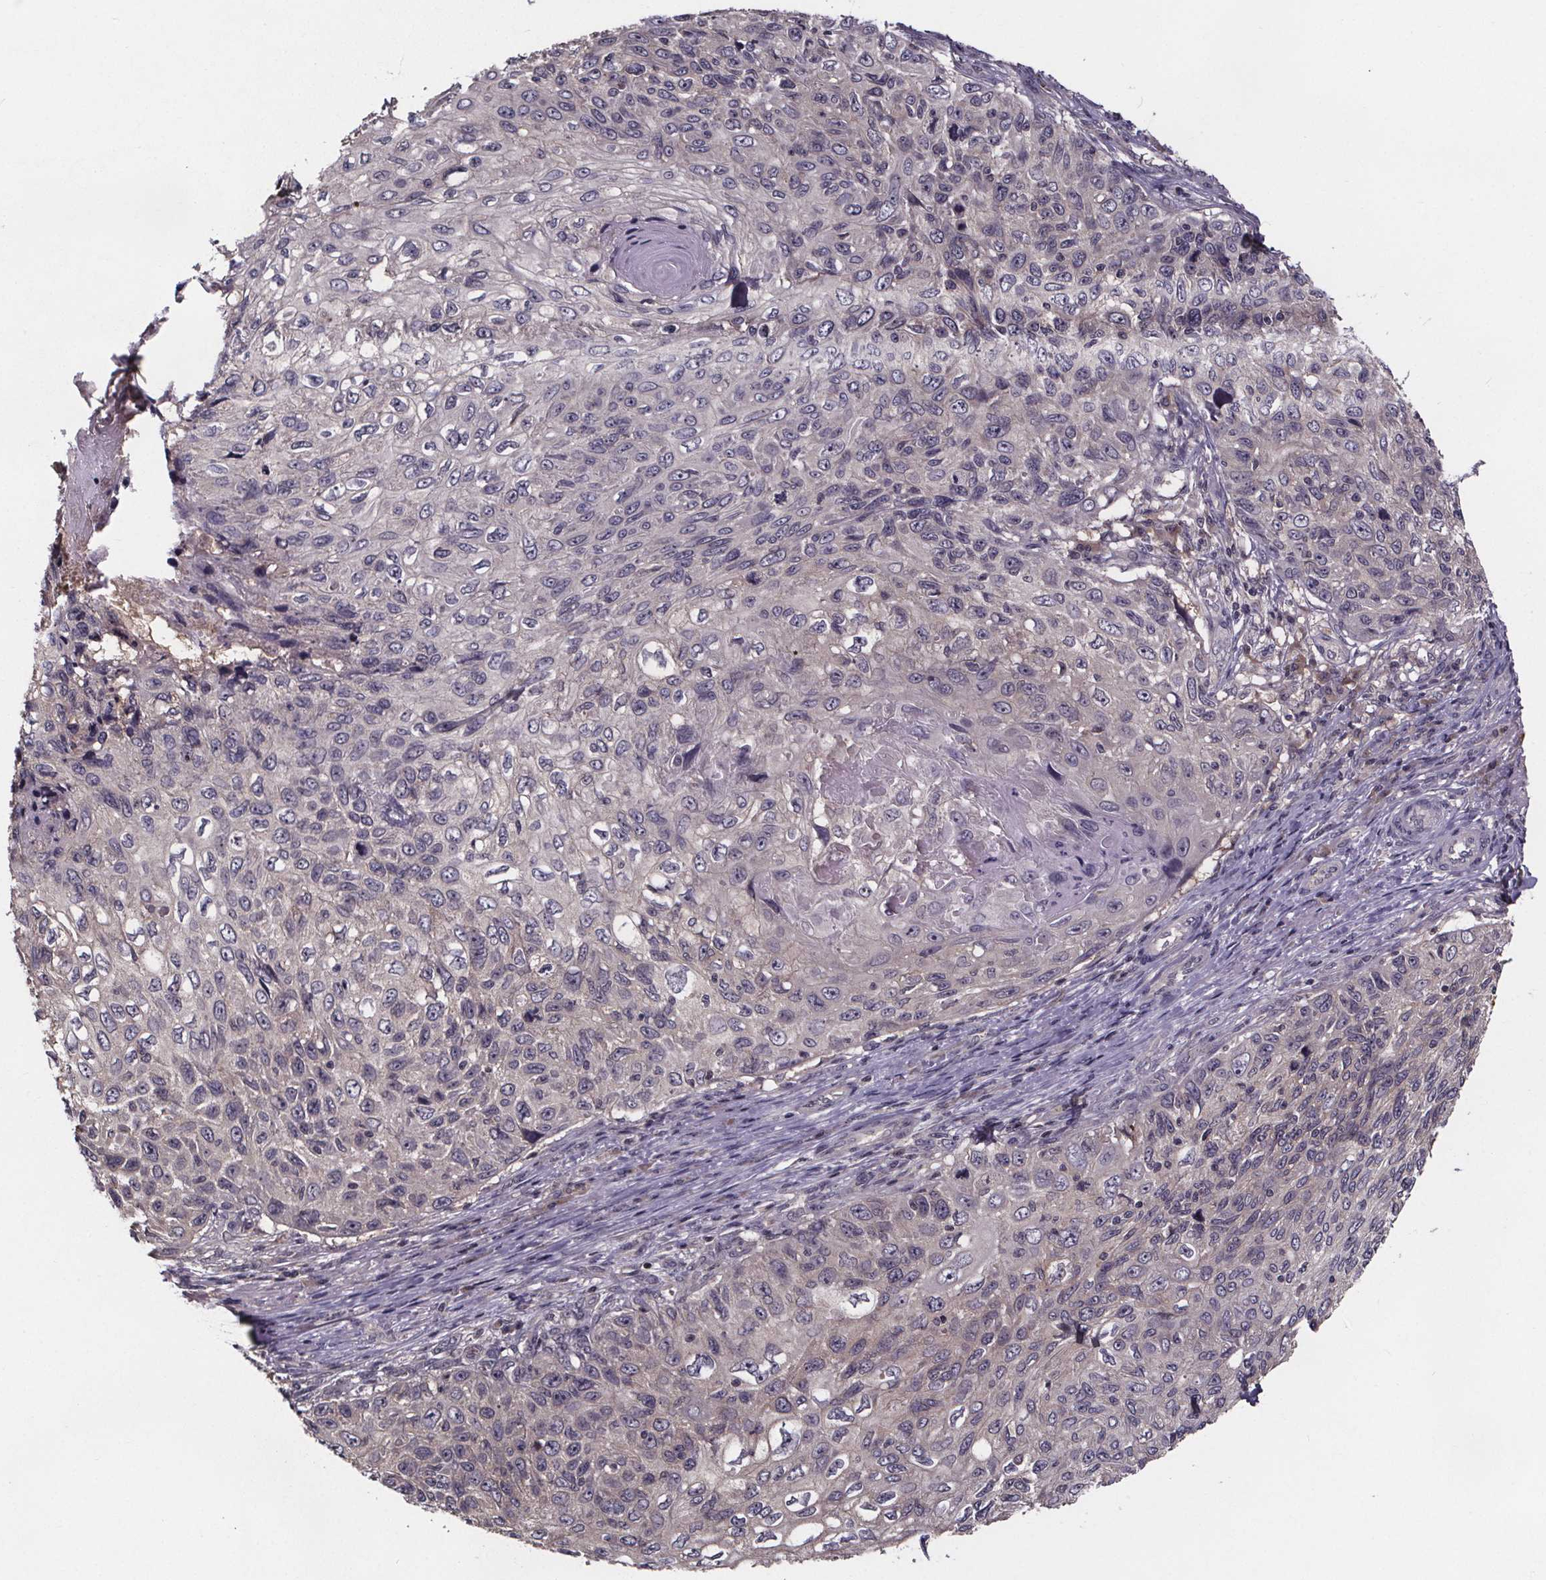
{"staining": {"intensity": "negative", "quantity": "none", "location": "none"}, "tissue": "skin cancer", "cell_type": "Tumor cells", "image_type": "cancer", "snomed": [{"axis": "morphology", "description": "Squamous cell carcinoma, NOS"}, {"axis": "topography", "description": "Skin"}], "caption": "The photomicrograph demonstrates no significant expression in tumor cells of skin squamous cell carcinoma.", "gene": "SMIM1", "patient": {"sex": "male", "age": 92}}